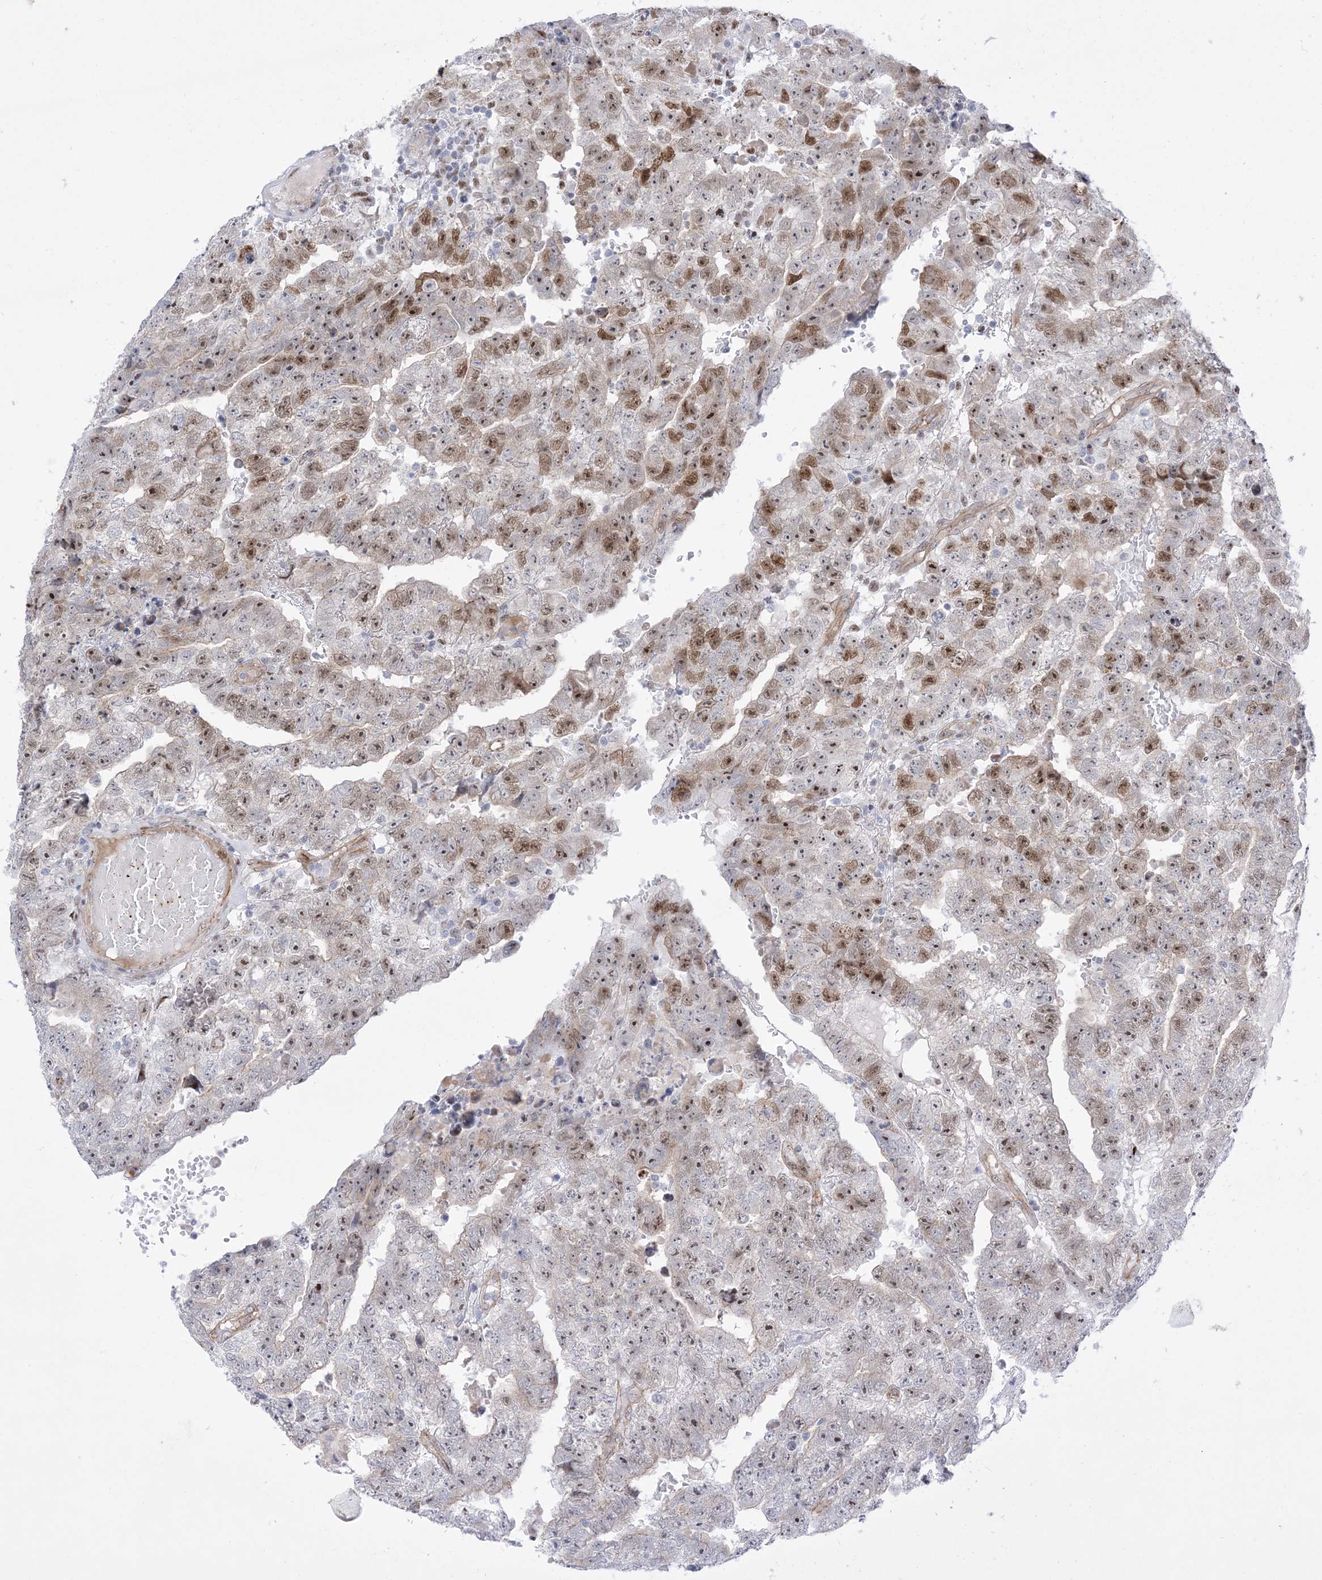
{"staining": {"intensity": "moderate", "quantity": "25%-75%", "location": "nuclear"}, "tissue": "testis cancer", "cell_type": "Tumor cells", "image_type": "cancer", "snomed": [{"axis": "morphology", "description": "Carcinoma, Embryonal, NOS"}, {"axis": "topography", "description": "Testis"}], "caption": "About 25%-75% of tumor cells in testis cancer show moderate nuclear protein expression as visualized by brown immunohistochemical staining.", "gene": "MARS2", "patient": {"sex": "male", "age": 25}}